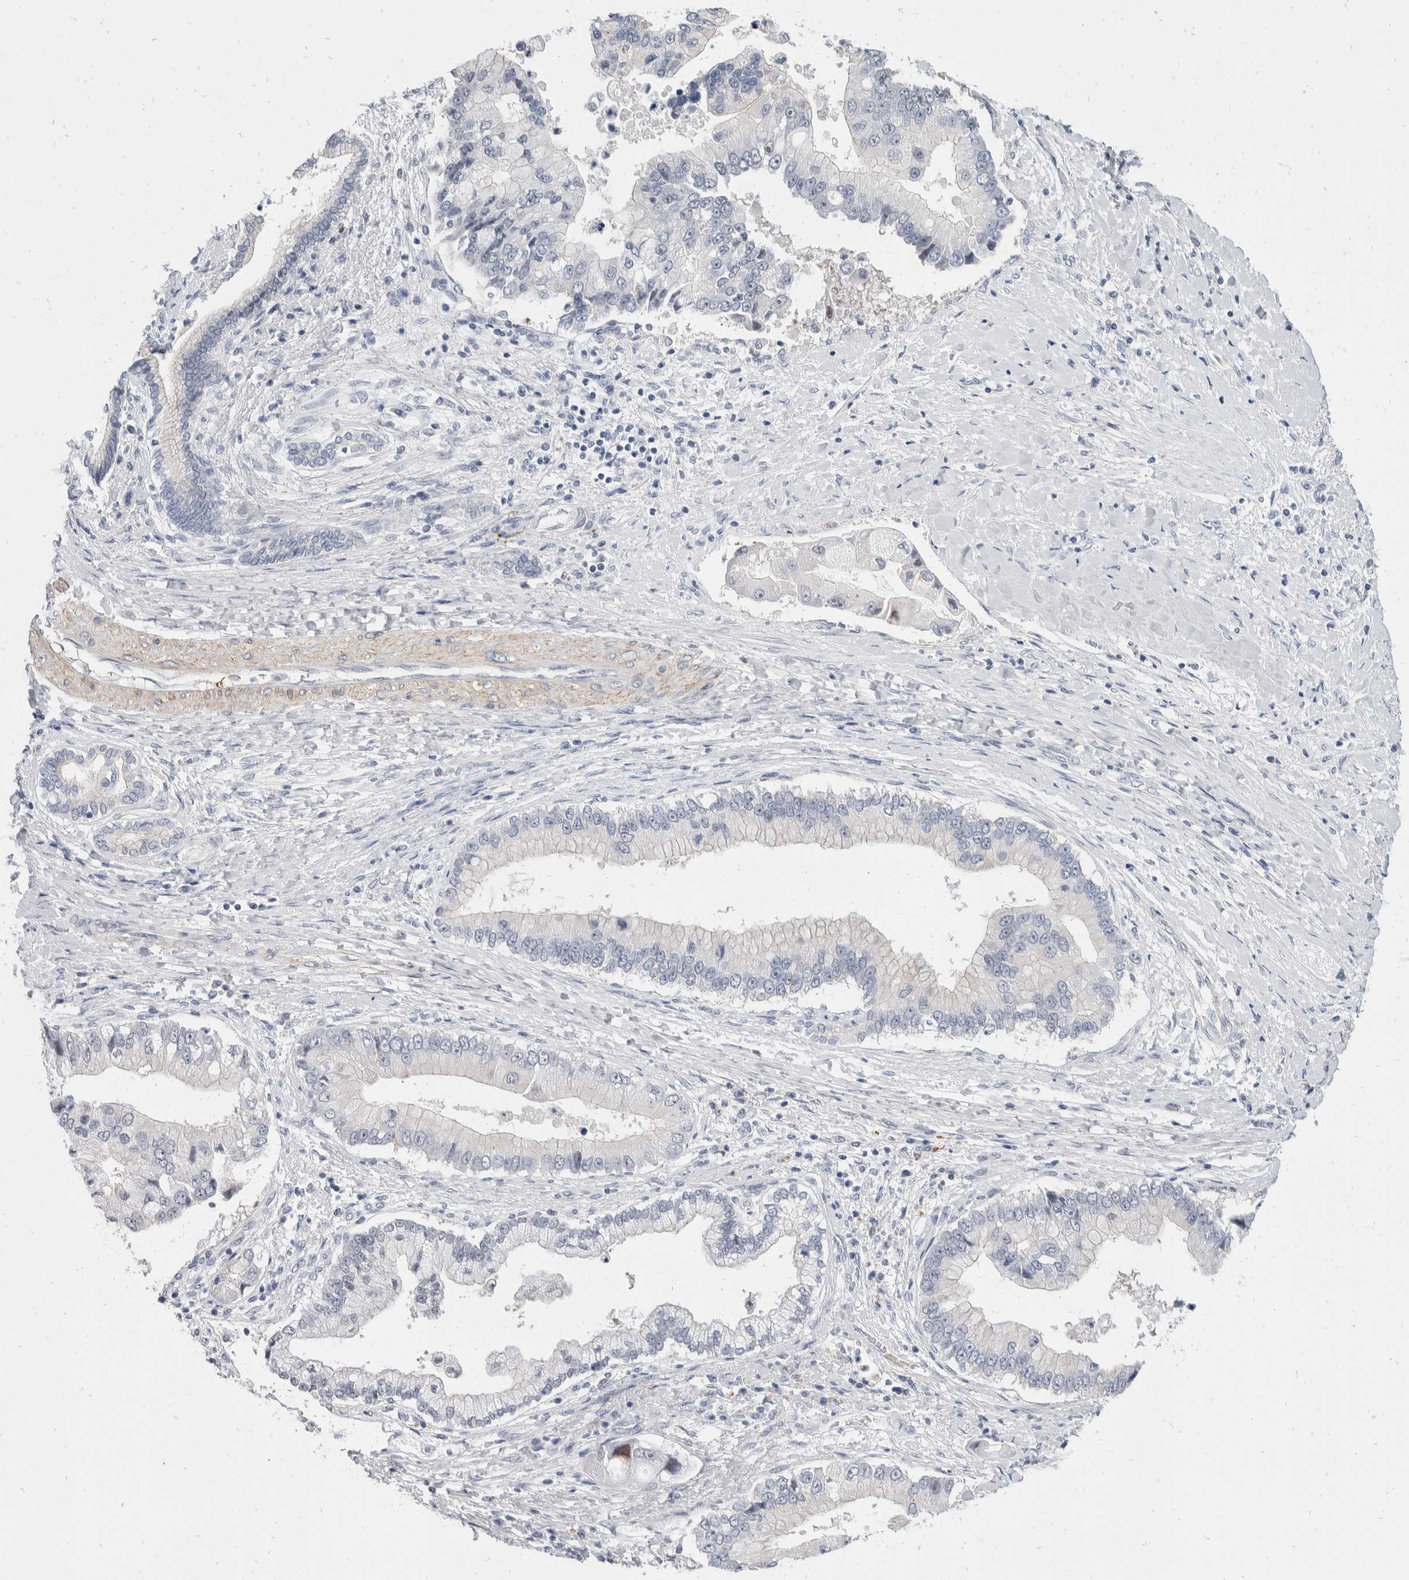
{"staining": {"intensity": "negative", "quantity": "none", "location": "none"}, "tissue": "liver cancer", "cell_type": "Tumor cells", "image_type": "cancer", "snomed": [{"axis": "morphology", "description": "Cholangiocarcinoma"}, {"axis": "topography", "description": "Liver"}], "caption": "Liver cancer stained for a protein using immunohistochemistry (IHC) shows no positivity tumor cells.", "gene": "CATSPERD", "patient": {"sex": "male", "age": 50}}